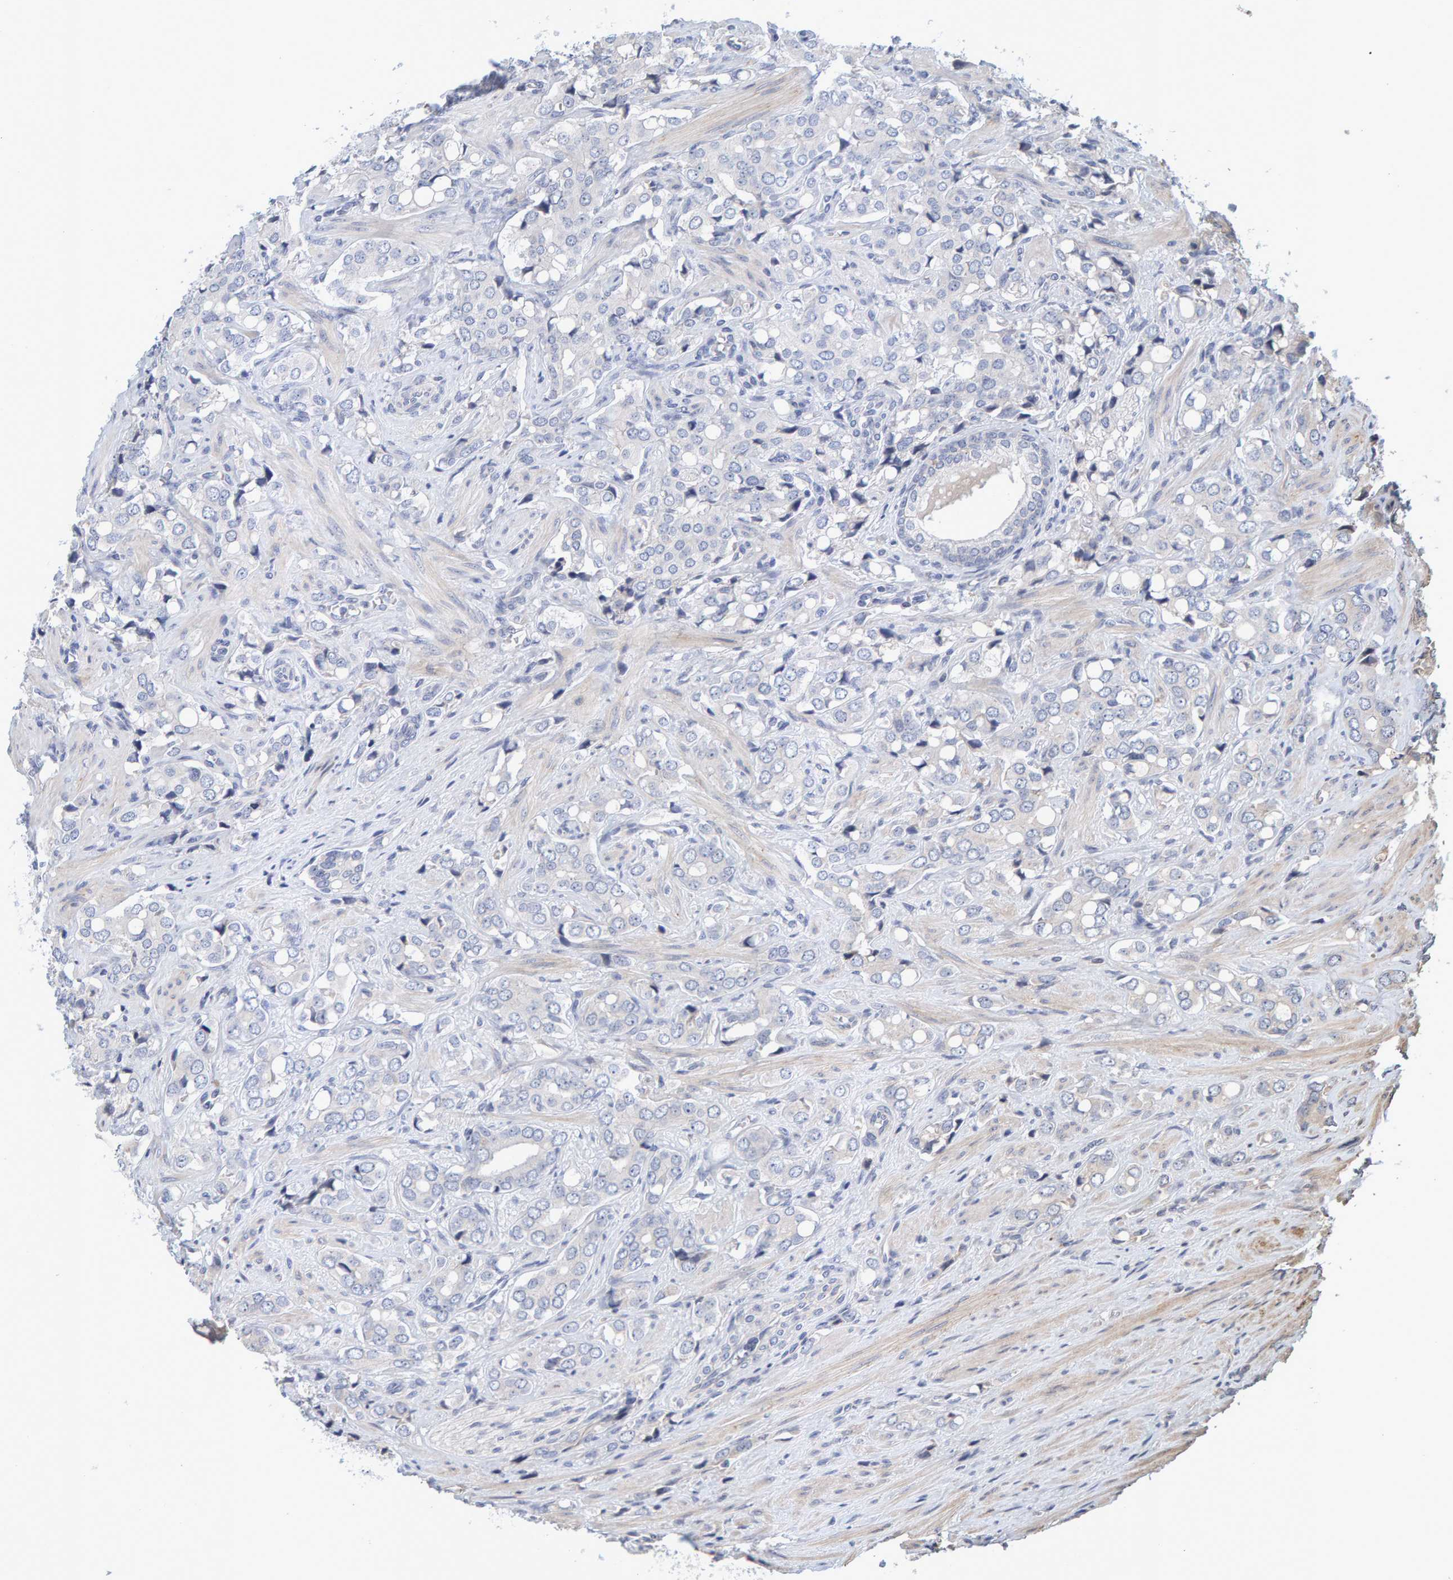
{"staining": {"intensity": "negative", "quantity": "none", "location": "none"}, "tissue": "prostate cancer", "cell_type": "Tumor cells", "image_type": "cancer", "snomed": [{"axis": "morphology", "description": "Adenocarcinoma, High grade"}, {"axis": "topography", "description": "Prostate"}], "caption": "Immunohistochemistry of human prostate cancer (high-grade adenocarcinoma) exhibits no expression in tumor cells. The staining was performed using DAB (3,3'-diaminobenzidine) to visualize the protein expression in brown, while the nuclei were stained in blue with hematoxylin (Magnification: 20x).", "gene": "ZNF77", "patient": {"sex": "male", "age": 52}}